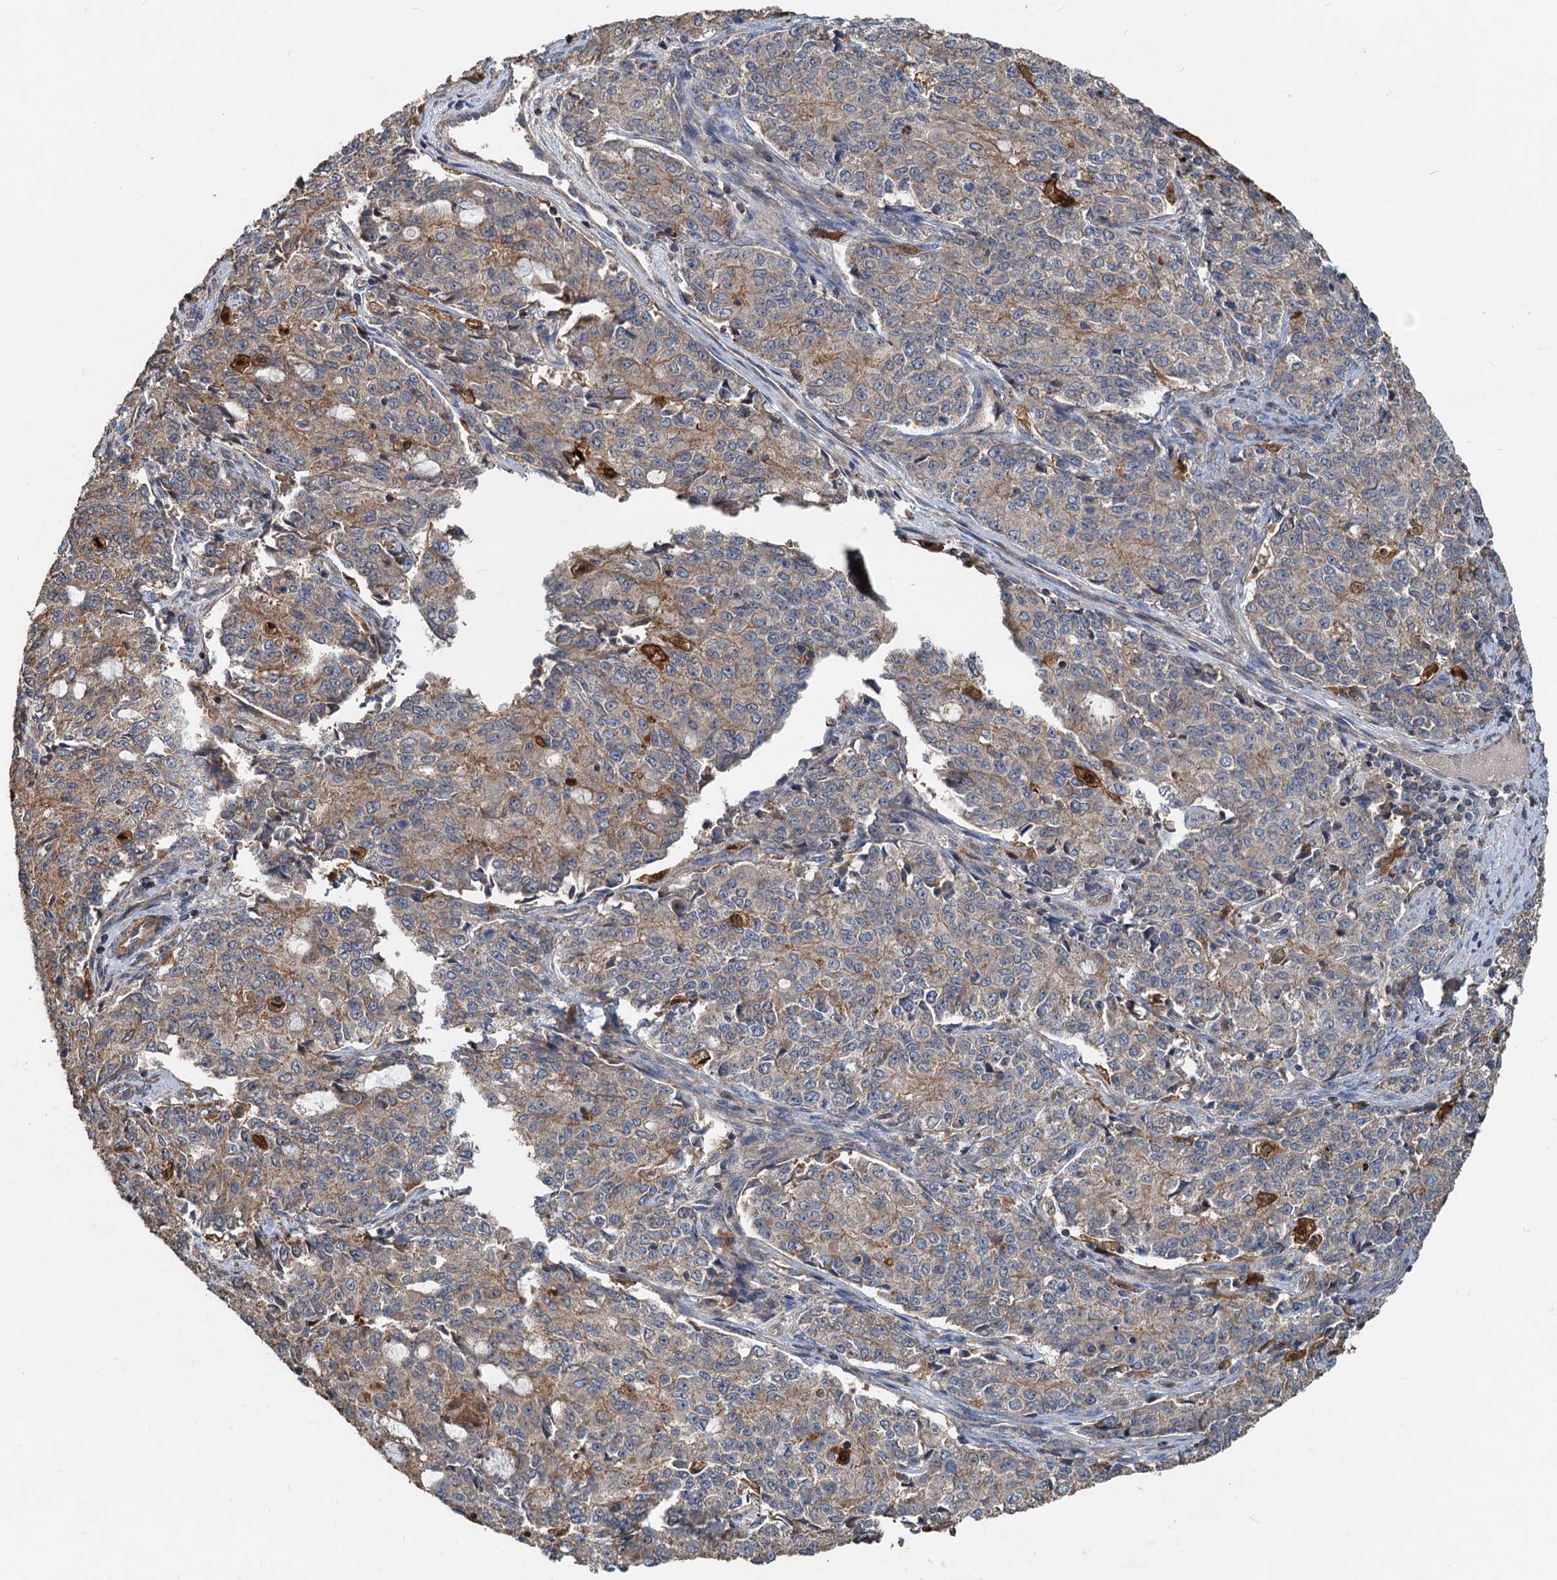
{"staining": {"intensity": "weak", "quantity": ">75%", "location": "cytoplasmic/membranous"}, "tissue": "endometrial cancer", "cell_type": "Tumor cells", "image_type": "cancer", "snomed": [{"axis": "morphology", "description": "Adenocarcinoma, NOS"}, {"axis": "topography", "description": "Endometrium"}], "caption": "This micrograph shows immunohistochemistry staining of human endometrial cancer, with low weak cytoplasmic/membranous positivity in approximately >75% of tumor cells.", "gene": "SDS", "patient": {"sex": "female", "age": 50}}